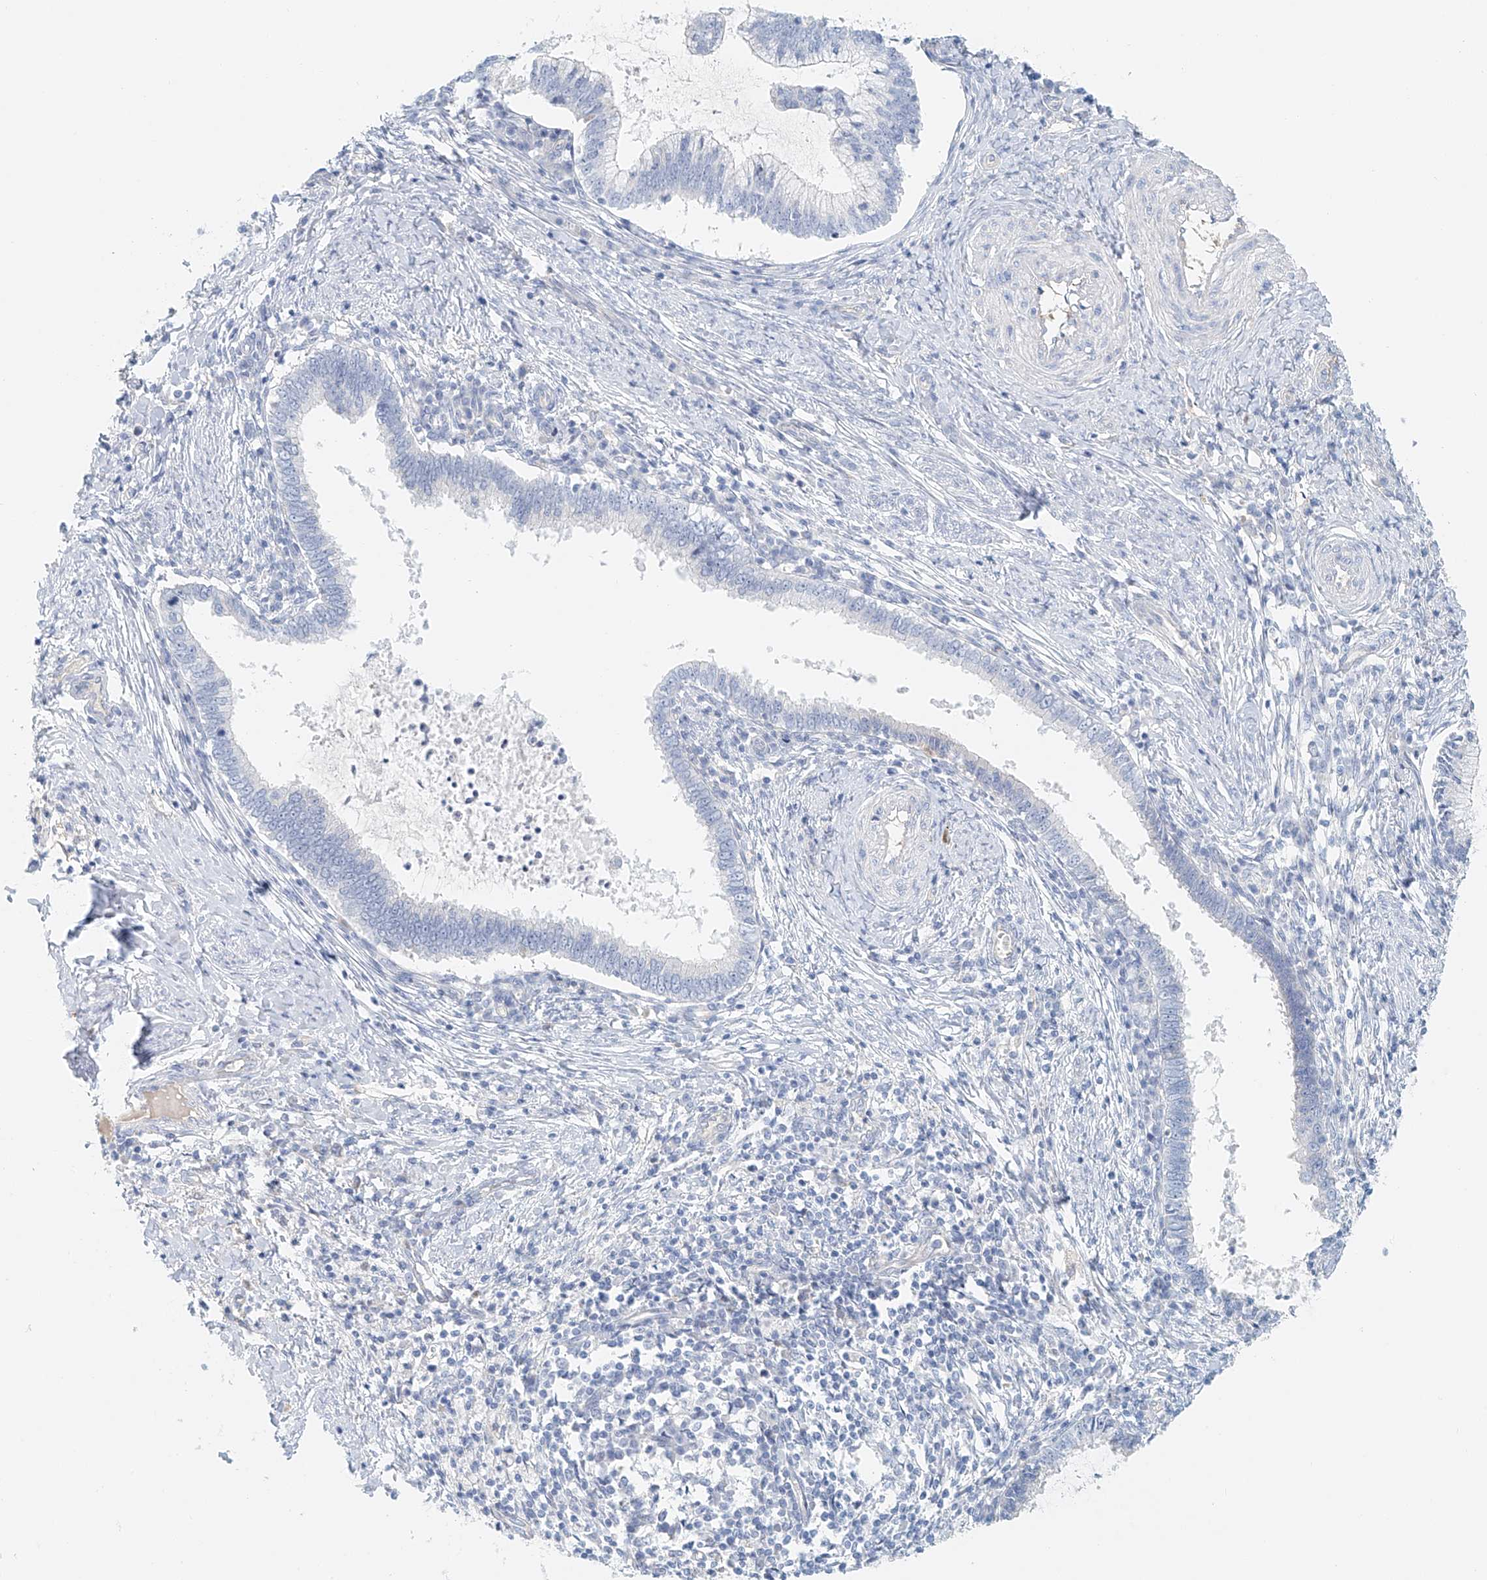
{"staining": {"intensity": "negative", "quantity": "none", "location": "none"}, "tissue": "cervical cancer", "cell_type": "Tumor cells", "image_type": "cancer", "snomed": [{"axis": "morphology", "description": "Adenocarcinoma, NOS"}, {"axis": "topography", "description": "Cervix"}], "caption": "Image shows no protein staining in tumor cells of adenocarcinoma (cervical) tissue.", "gene": "FRYL", "patient": {"sex": "female", "age": 36}}